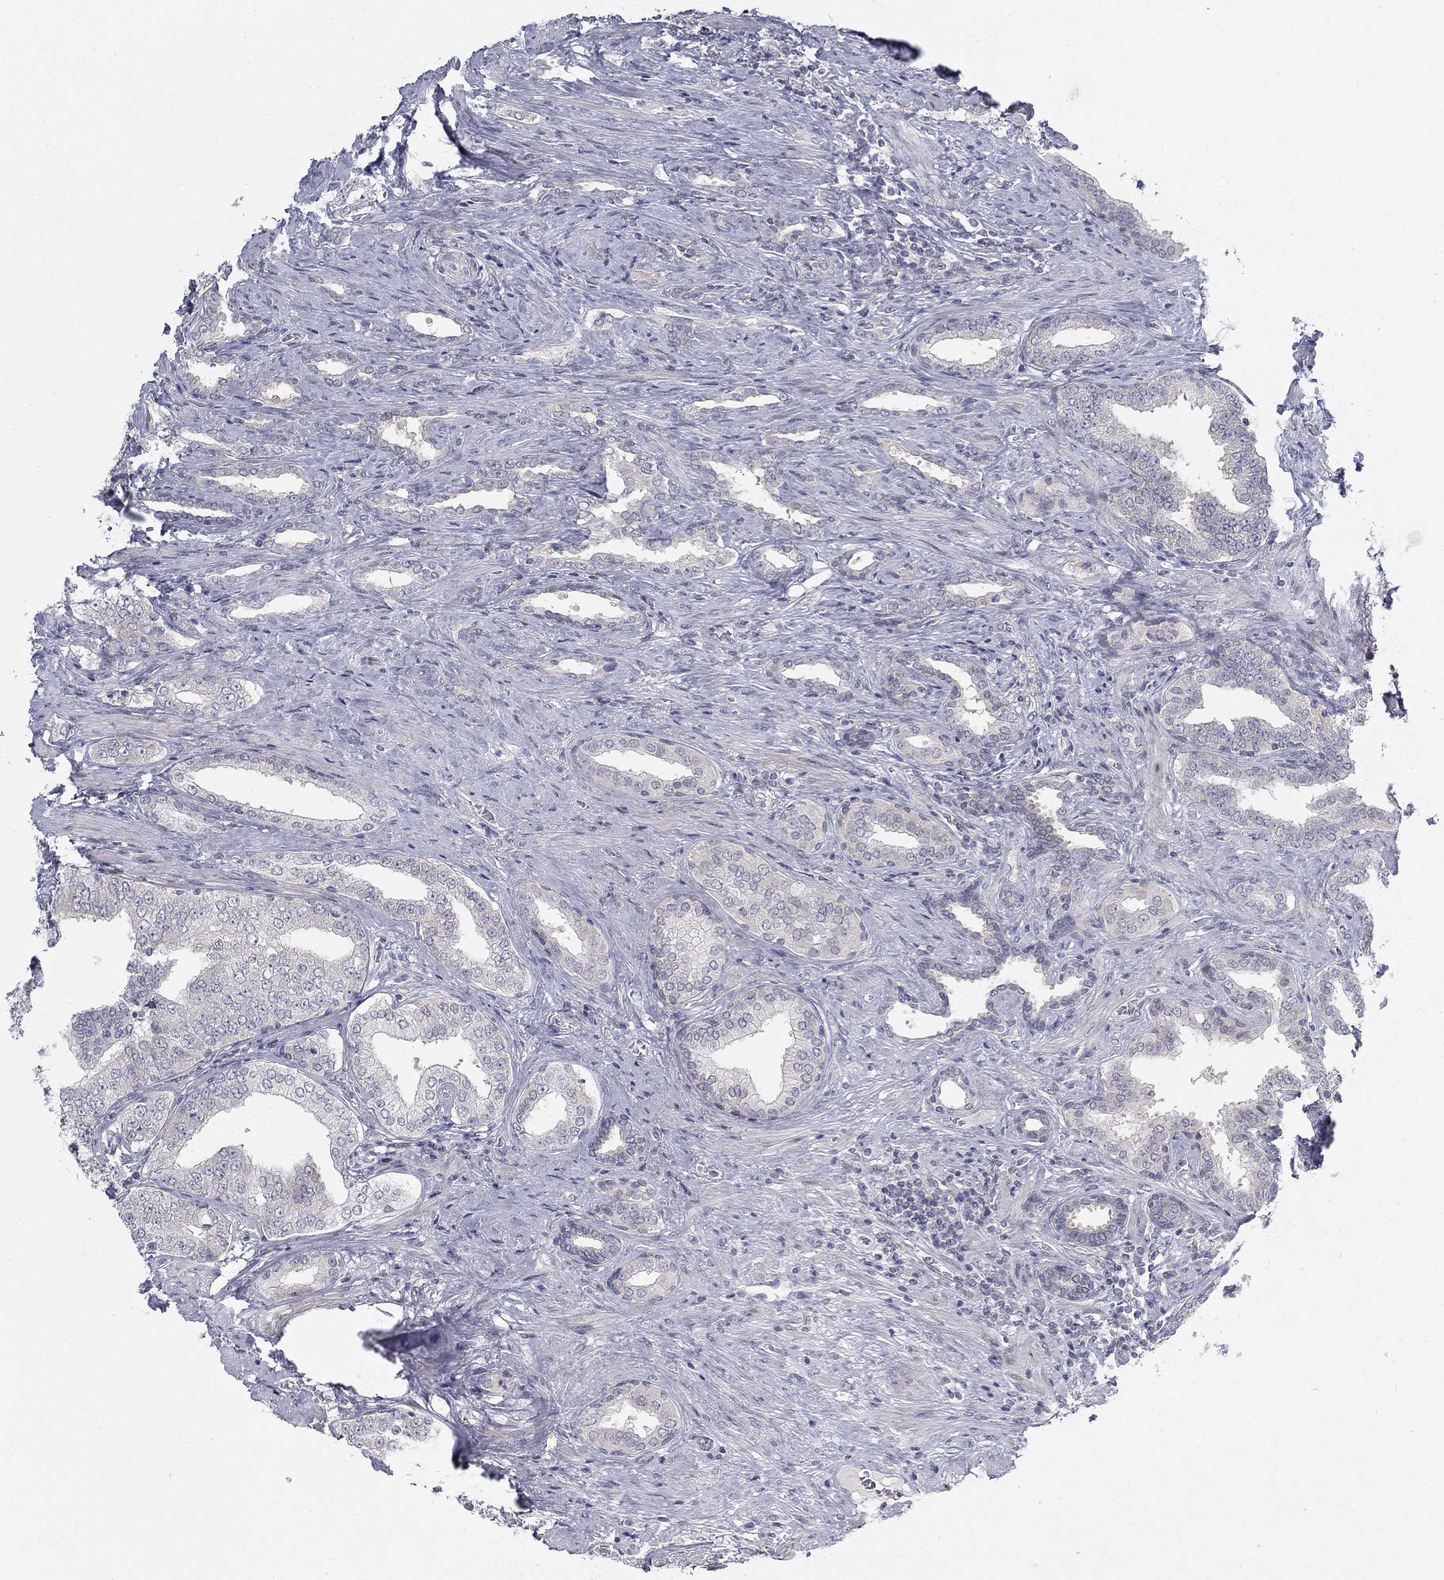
{"staining": {"intensity": "negative", "quantity": "none", "location": "none"}, "tissue": "prostate cancer", "cell_type": "Tumor cells", "image_type": "cancer", "snomed": [{"axis": "morphology", "description": "Adenocarcinoma, Low grade"}, {"axis": "topography", "description": "Prostate and seminal vesicle, NOS"}], "caption": "Immunohistochemical staining of human prostate cancer demonstrates no significant positivity in tumor cells.", "gene": "ATP1A3", "patient": {"sex": "male", "age": 61}}